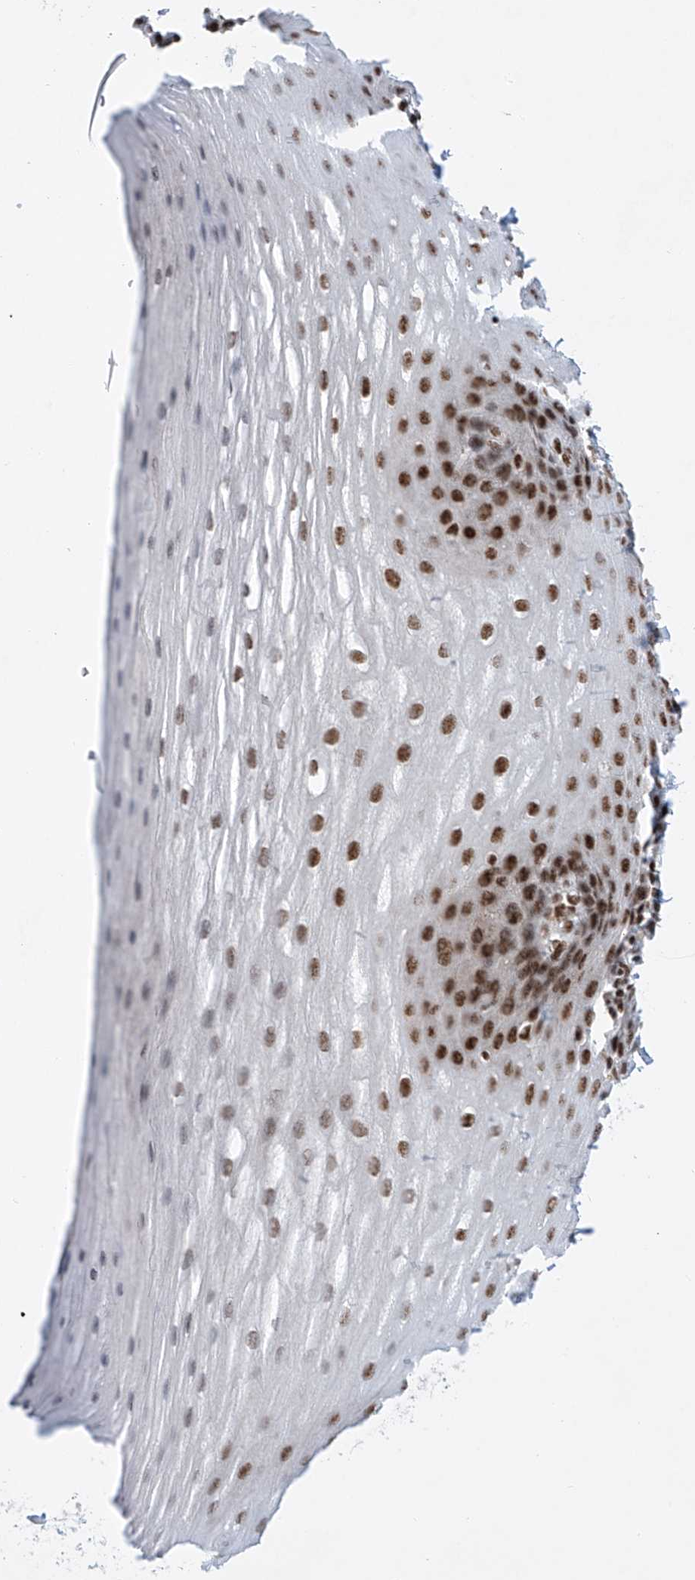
{"staining": {"intensity": "strong", "quantity": ">75%", "location": "nuclear"}, "tissue": "esophagus", "cell_type": "Squamous epithelial cells", "image_type": "normal", "snomed": [{"axis": "morphology", "description": "Normal tissue, NOS"}, {"axis": "topography", "description": "Esophagus"}], "caption": "IHC staining of unremarkable esophagus, which exhibits high levels of strong nuclear staining in approximately >75% of squamous epithelial cells indicating strong nuclear protein staining. The staining was performed using DAB (brown) for protein detection and nuclei were counterstained in hematoxylin (blue).", "gene": "TAF4", "patient": {"sex": "male", "age": 62}}